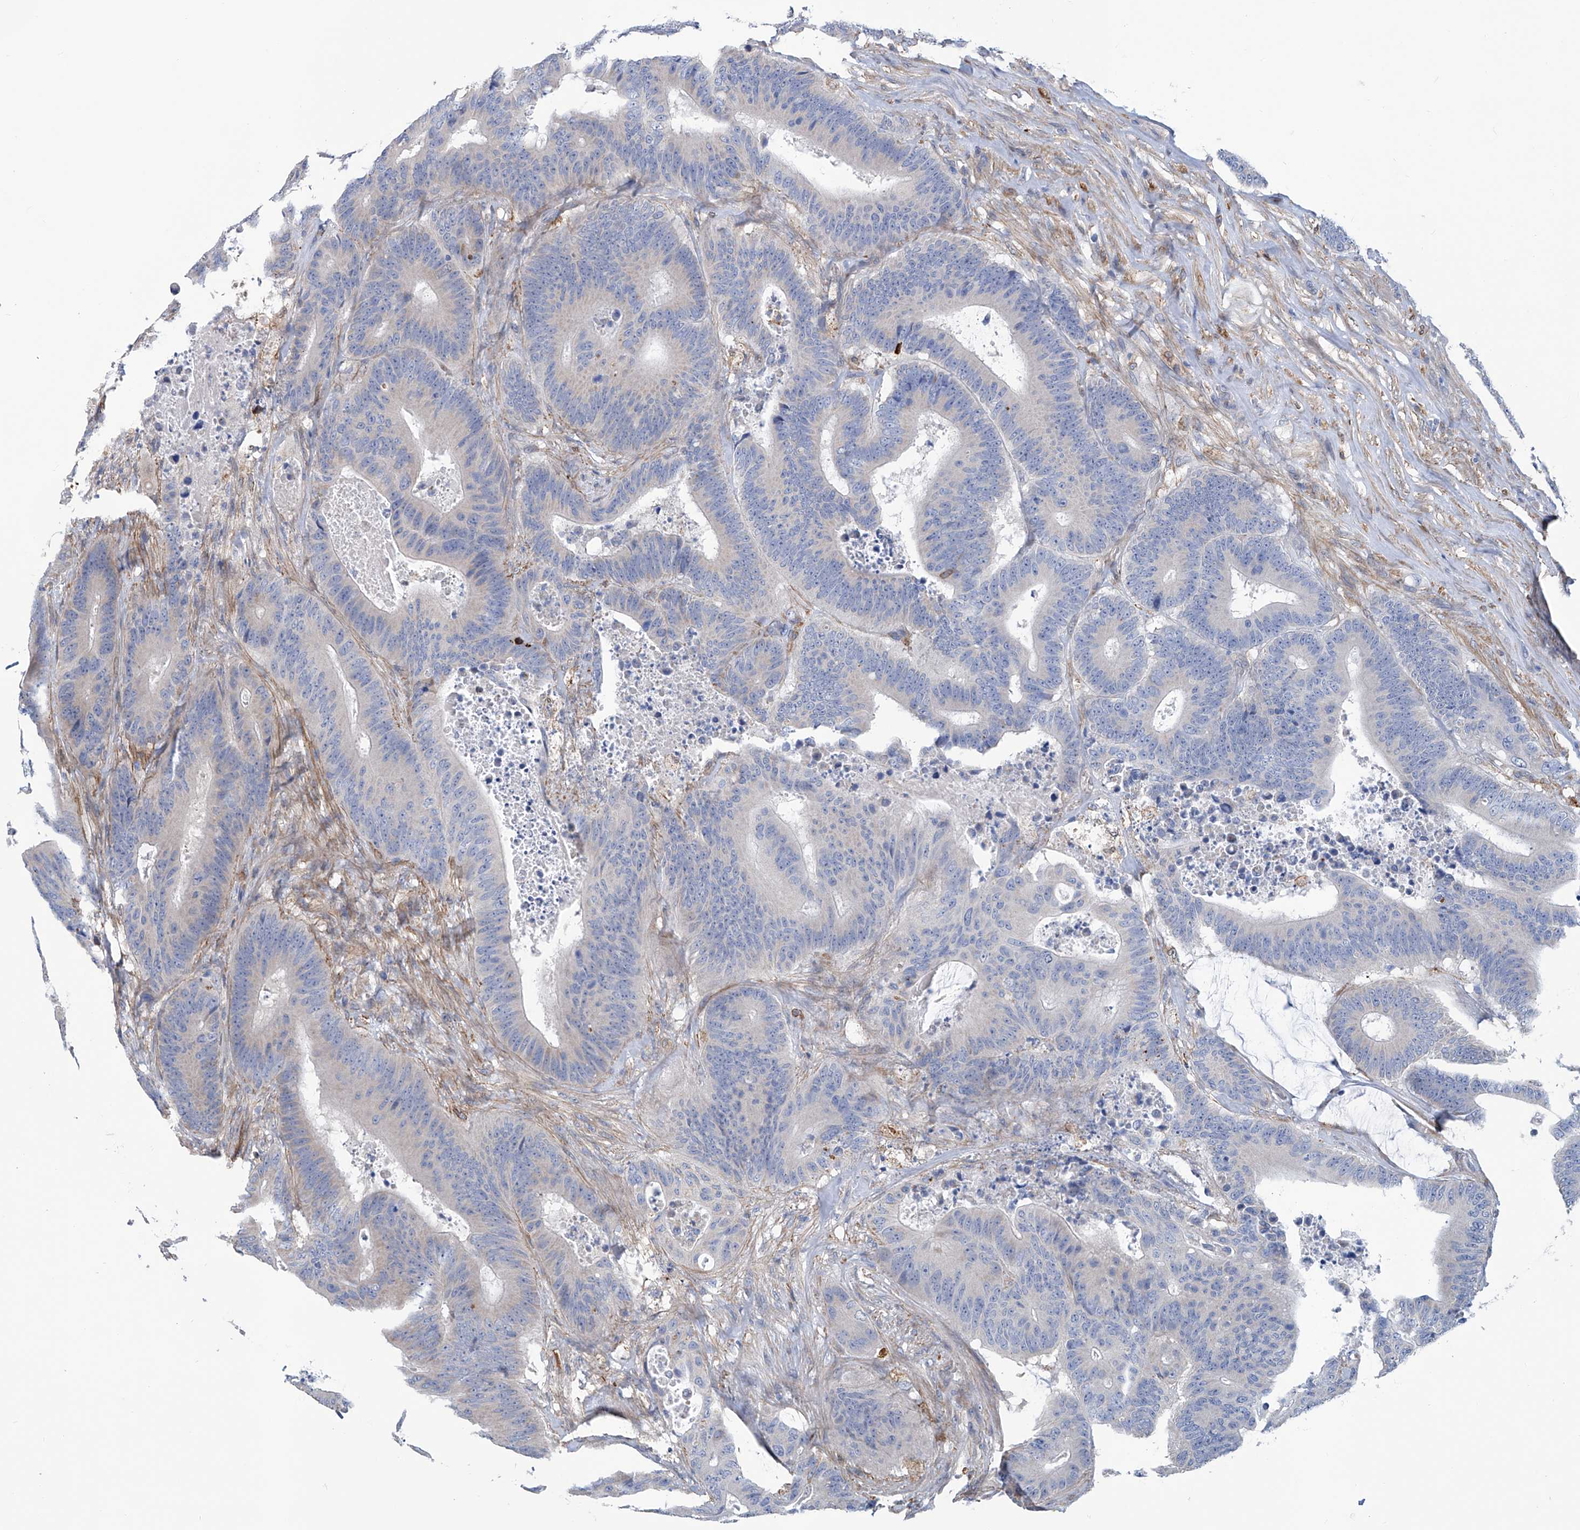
{"staining": {"intensity": "negative", "quantity": "none", "location": "none"}, "tissue": "colorectal cancer", "cell_type": "Tumor cells", "image_type": "cancer", "snomed": [{"axis": "morphology", "description": "Adenocarcinoma, NOS"}, {"axis": "topography", "description": "Colon"}], "caption": "Tumor cells show no significant protein expression in adenocarcinoma (colorectal).", "gene": "TNN", "patient": {"sex": "male", "age": 83}}